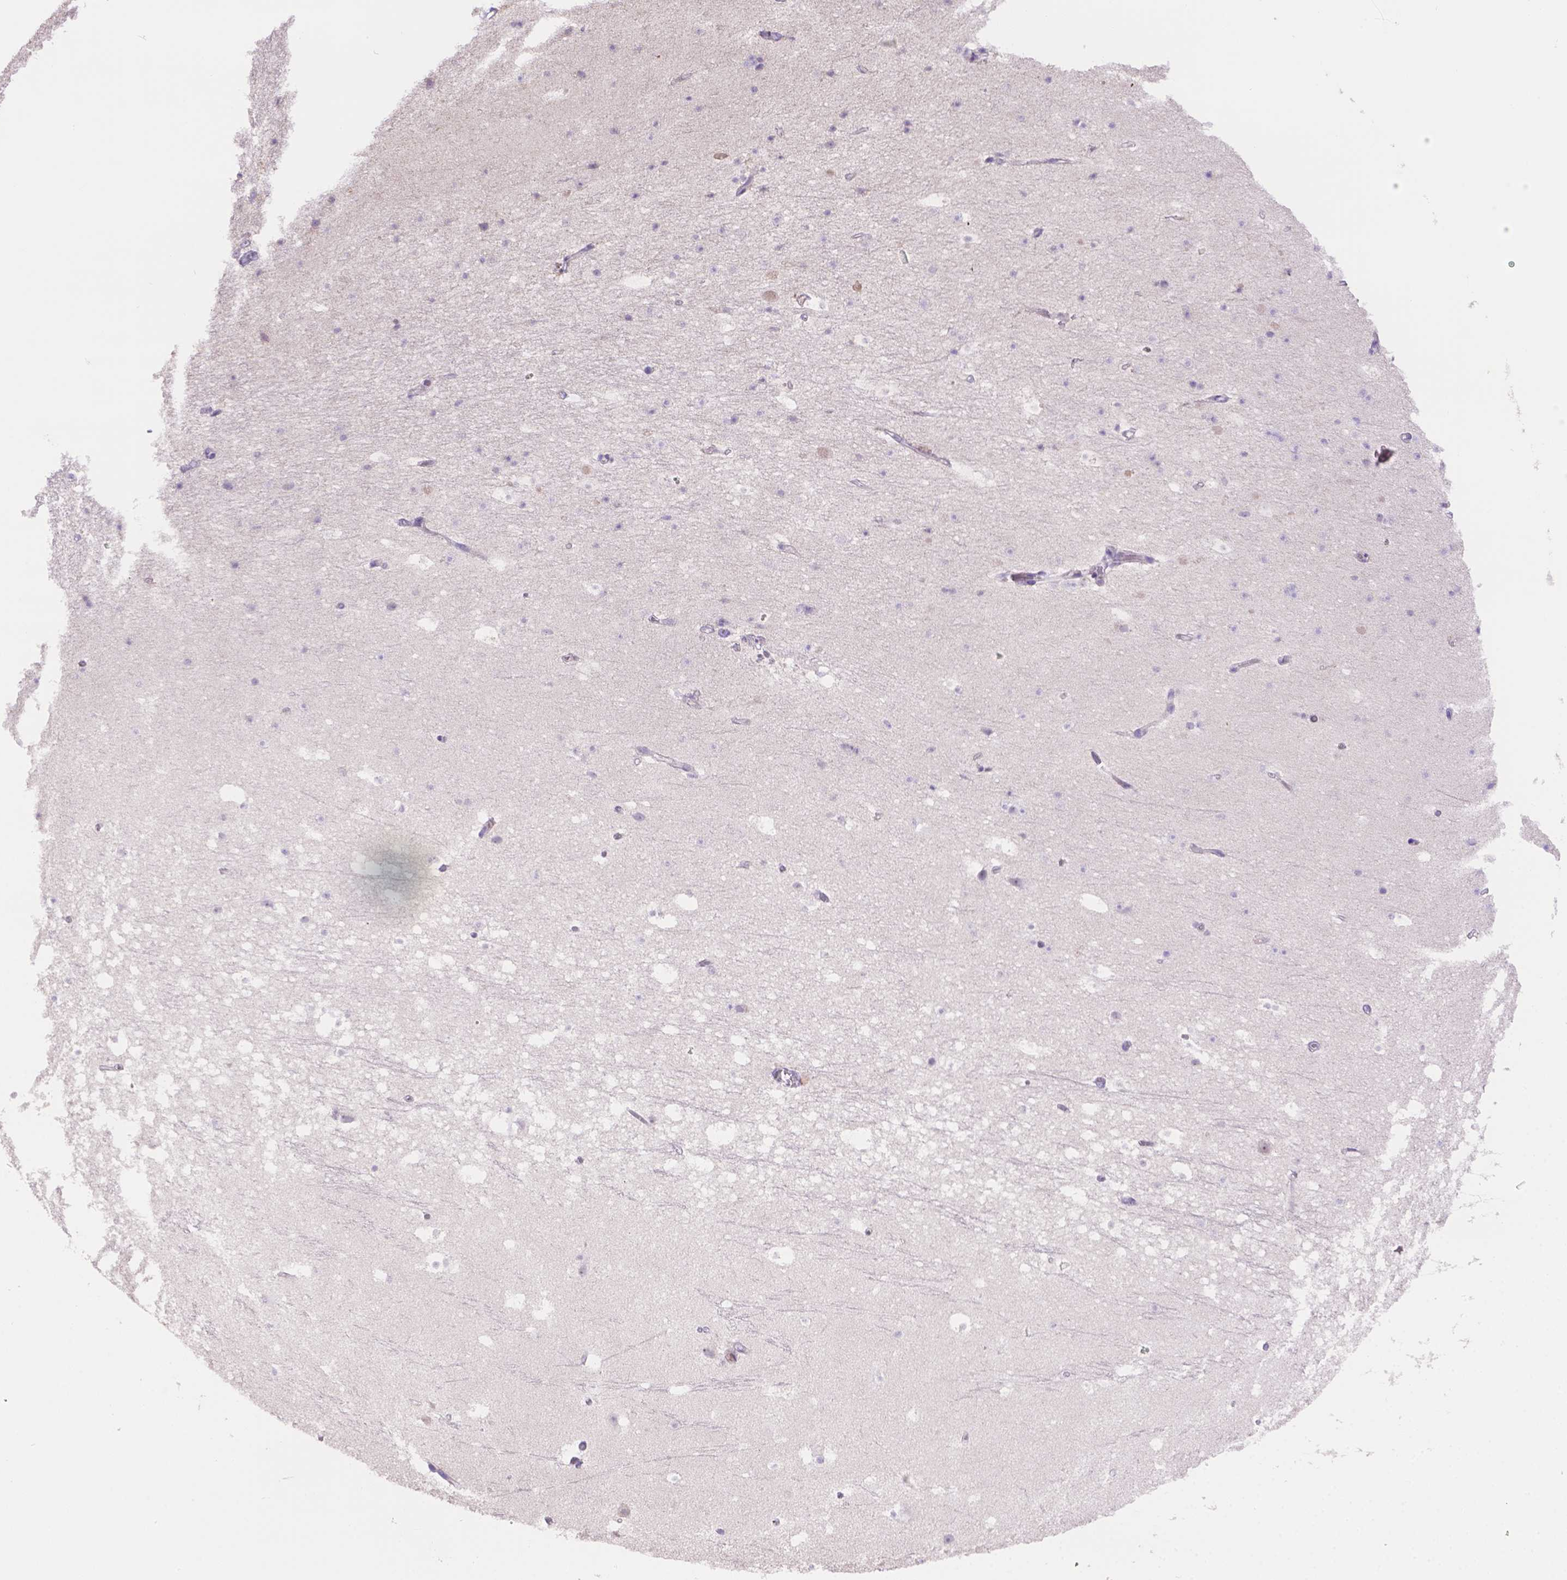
{"staining": {"intensity": "negative", "quantity": "none", "location": "none"}, "tissue": "hippocampus", "cell_type": "Glial cells", "image_type": "normal", "snomed": [{"axis": "morphology", "description": "Normal tissue, NOS"}, {"axis": "topography", "description": "Hippocampus"}], "caption": "High power microscopy histopathology image of an immunohistochemistry (IHC) photomicrograph of unremarkable hippocampus, revealing no significant positivity in glial cells.", "gene": "NXPE2", "patient": {"sex": "male", "age": 26}}